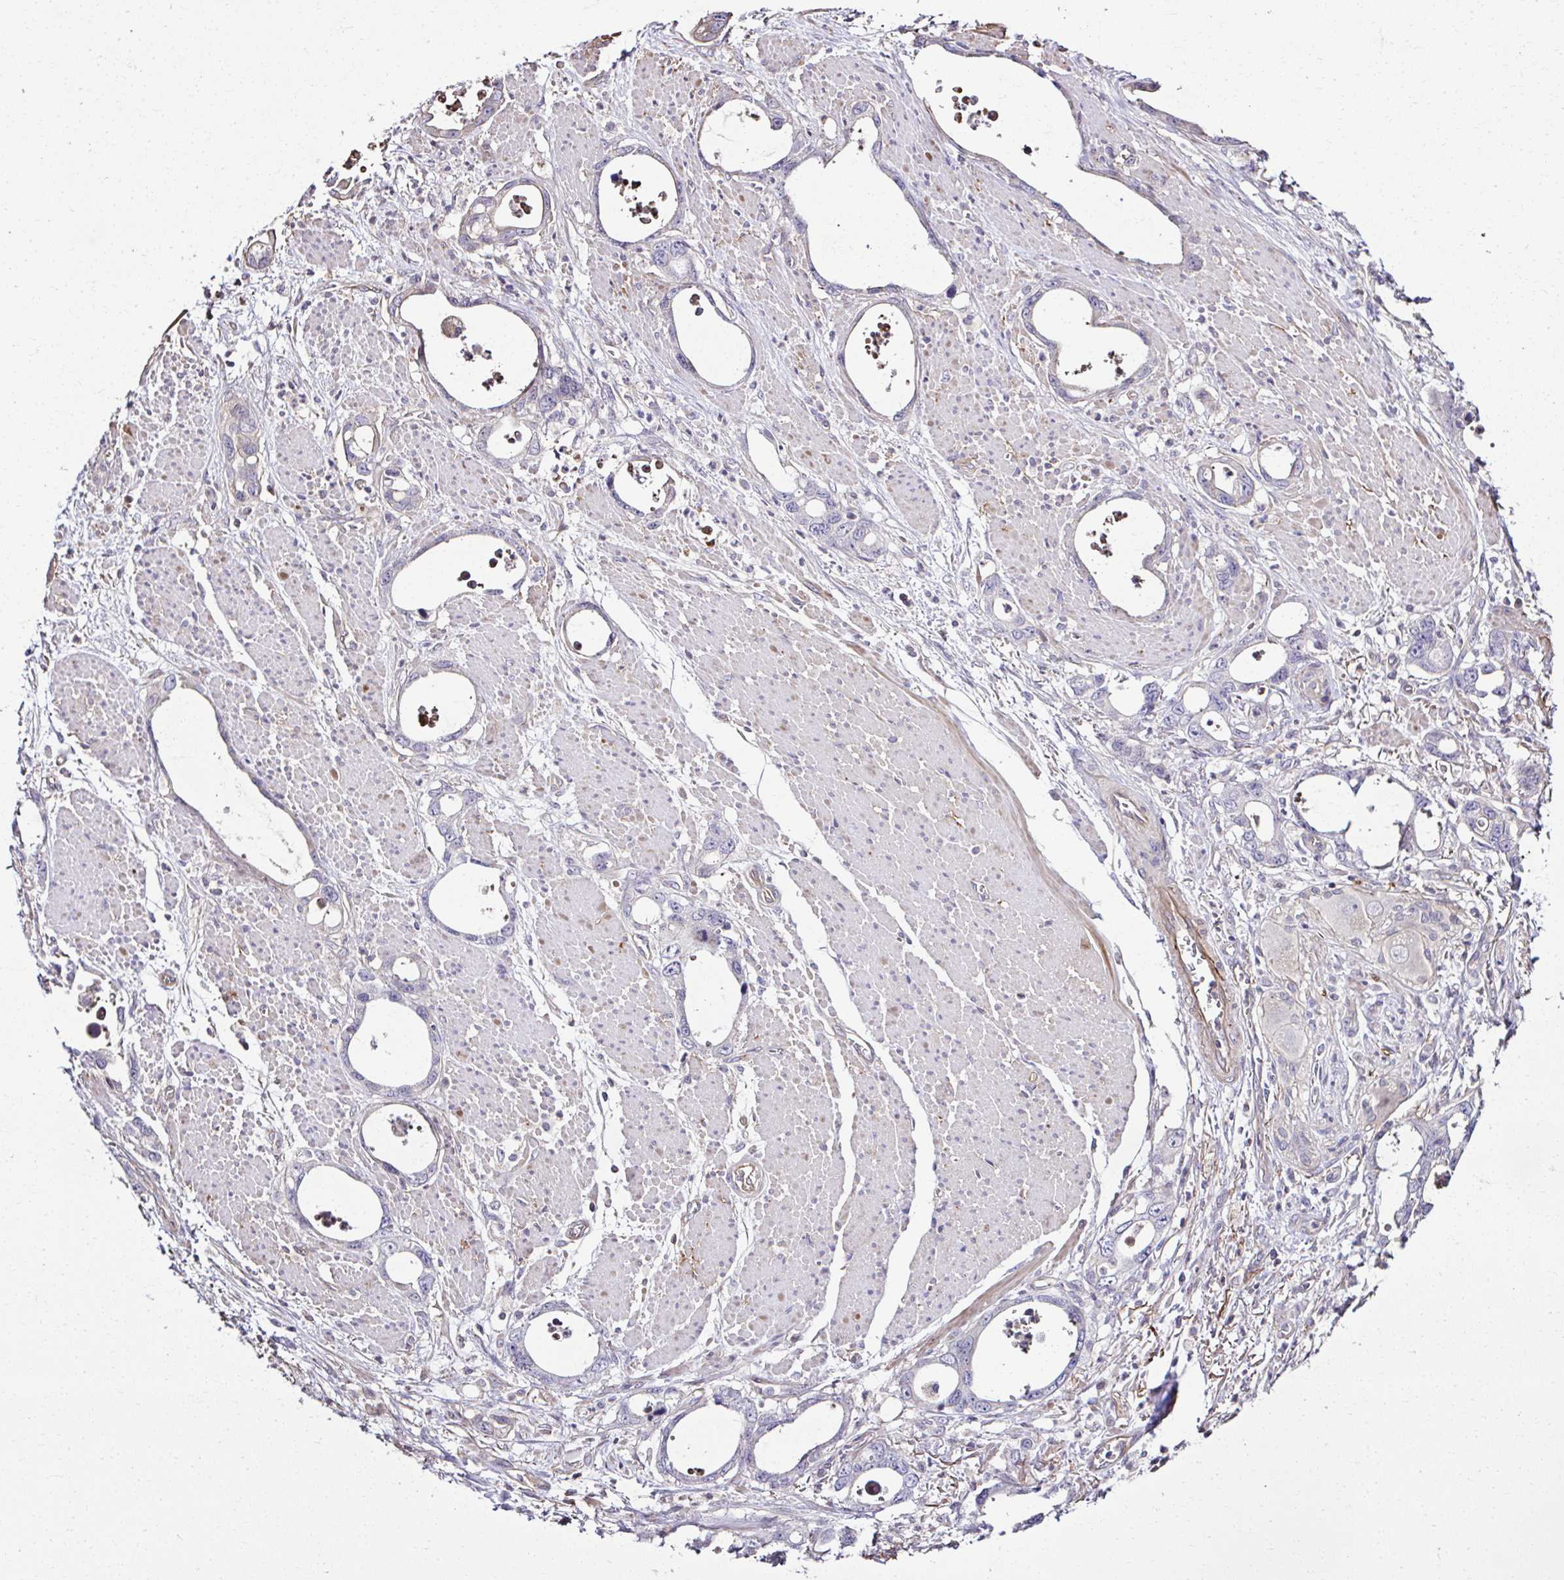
{"staining": {"intensity": "negative", "quantity": "none", "location": "none"}, "tissue": "stomach cancer", "cell_type": "Tumor cells", "image_type": "cancer", "snomed": [{"axis": "morphology", "description": "Adenocarcinoma, NOS"}, {"axis": "topography", "description": "Stomach, upper"}], "caption": "A histopathology image of stomach adenocarcinoma stained for a protein displays no brown staining in tumor cells.", "gene": "CCDC85C", "patient": {"sex": "male", "age": 74}}